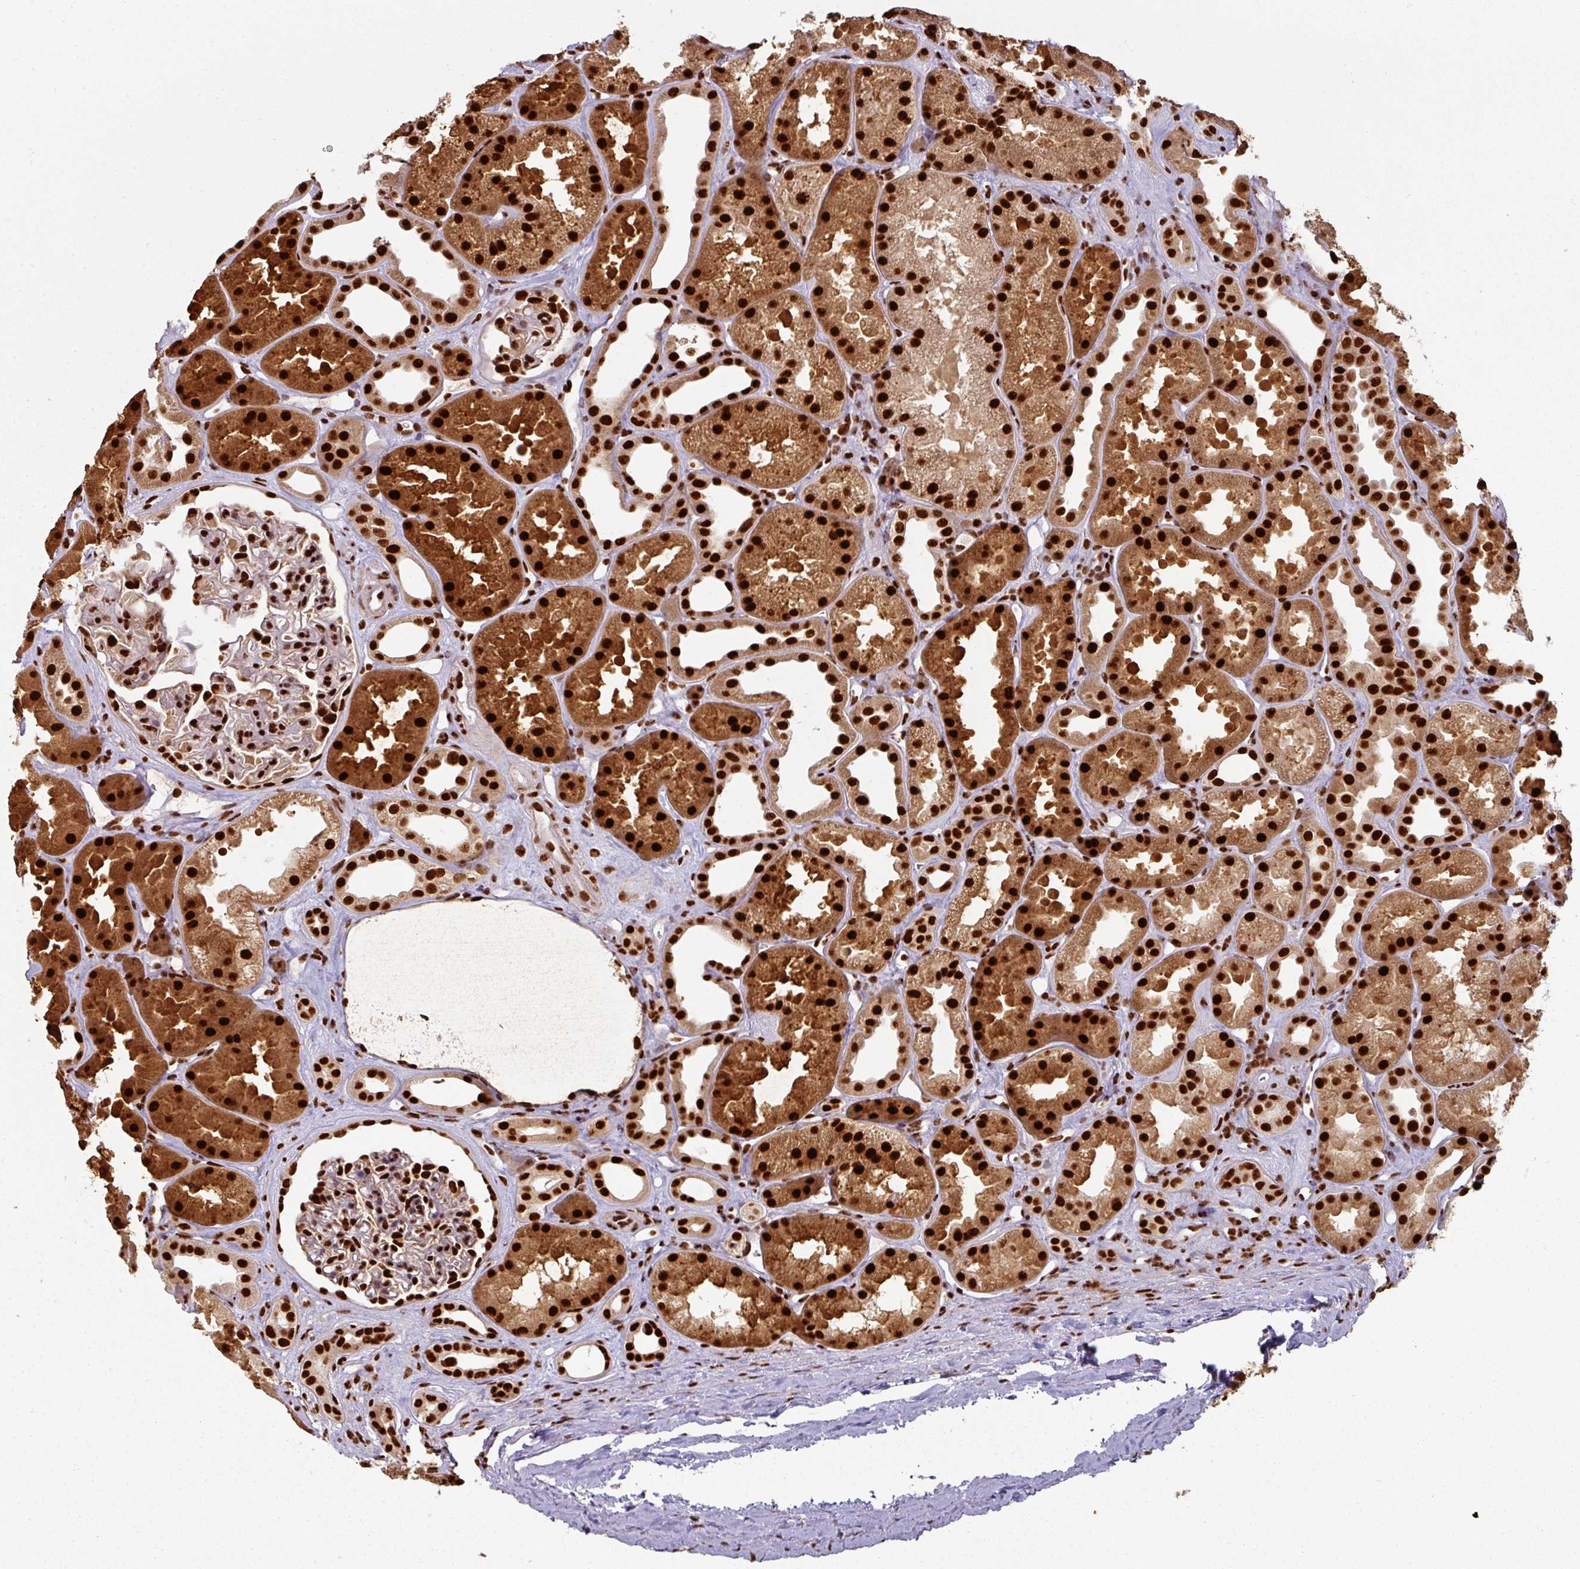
{"staining": {"intensity": "strong", "quantity": ">75%", "location": "nuclear"}, "tissue": "kidney", "cell_type": "Cells in glomeruli", "image_type": "normal", "snomed": [{"axis": "morphology", "description": "Normal tissue, NOS"}, {"axis": "topography", "description": "Kidney"}], "caption": "IHC photomicrograph of benign kidney: kidney stained using immunohistochemistry (IHC) reveals high levels of strong protein expression localized specifically in the nuclear of cells in glomeruli, appearing as a nuclear brown color.", "gene": "SIK3", "patient": {"sex": "male", "age": 61}}